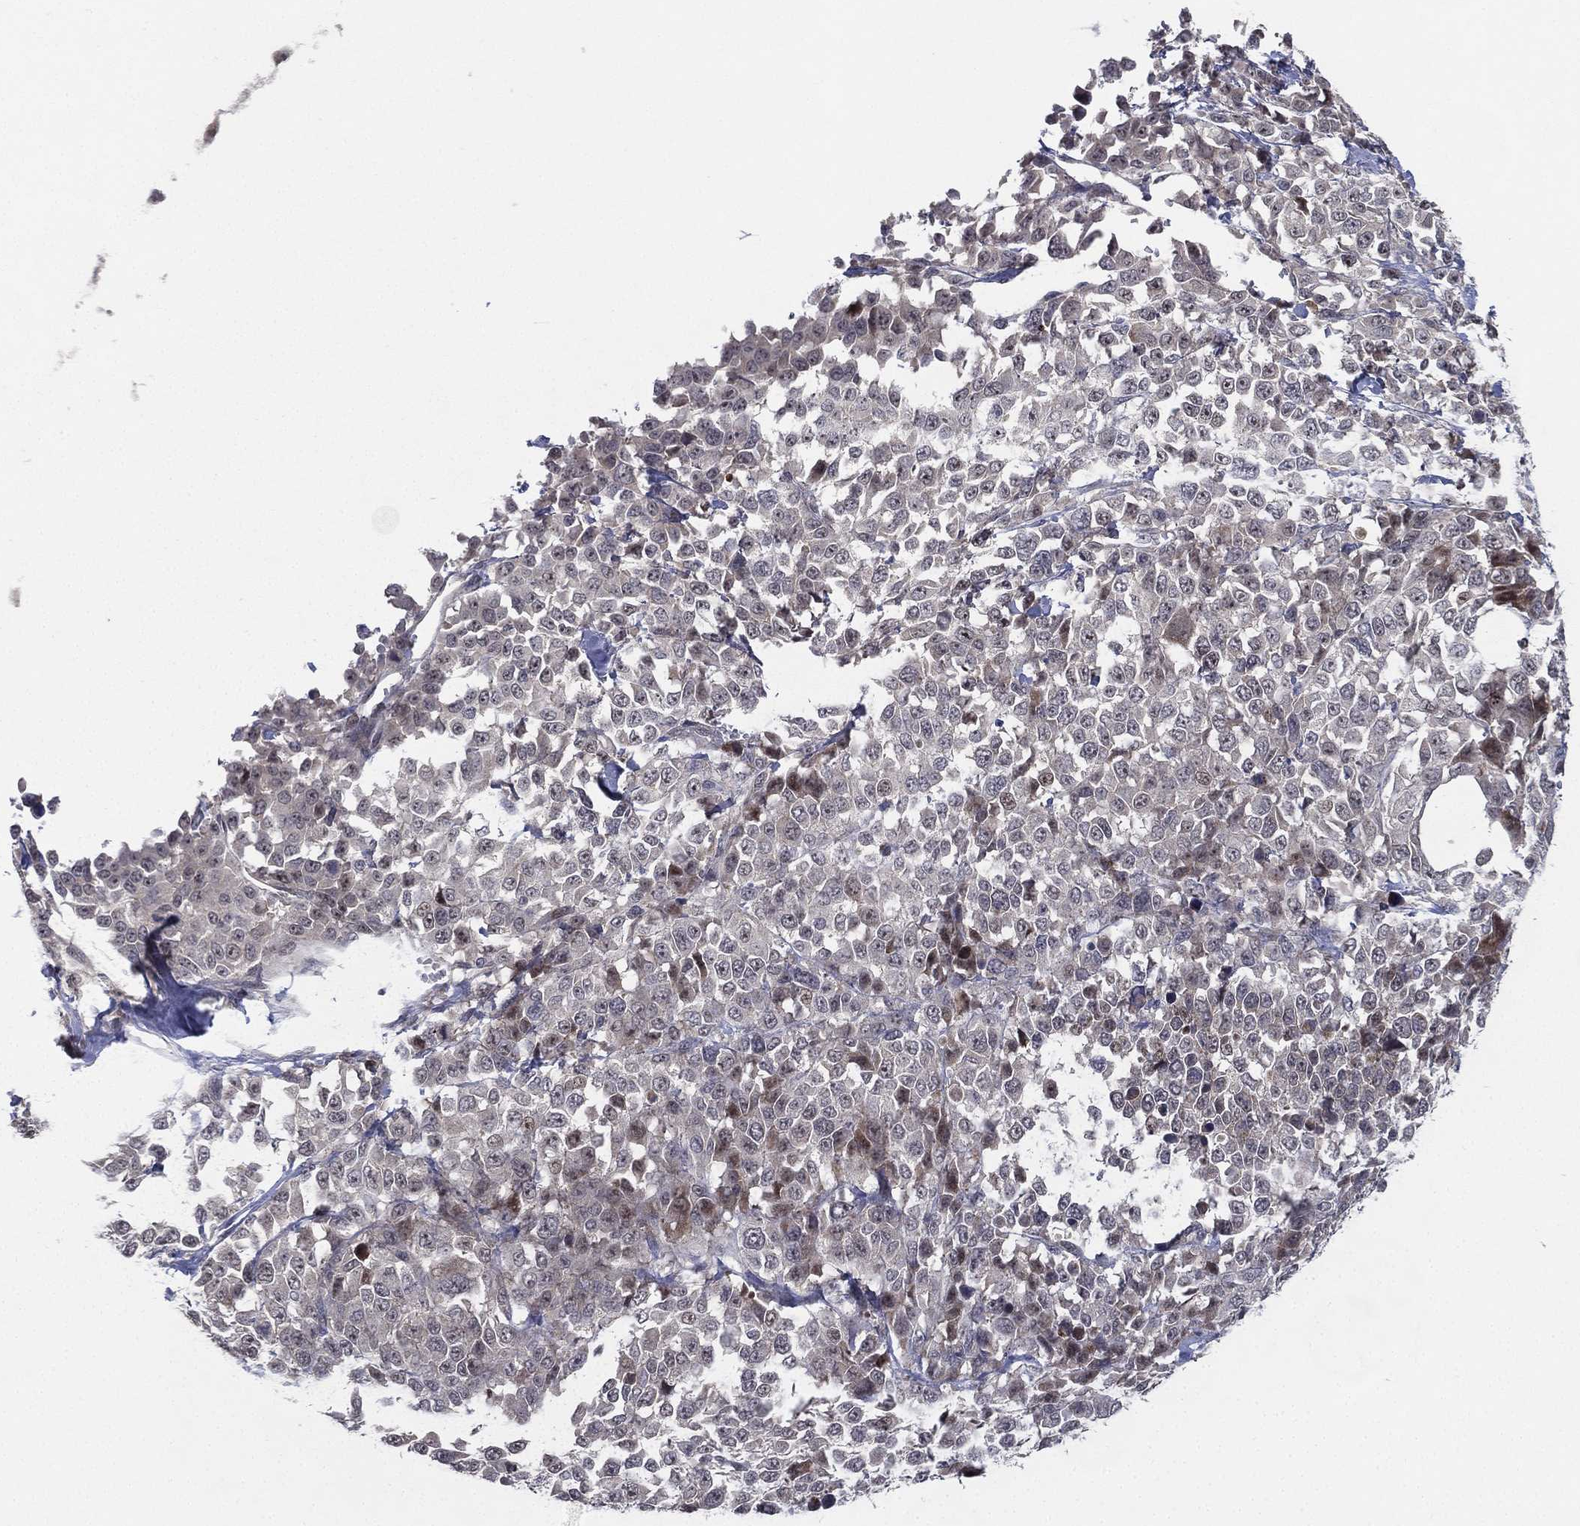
{"staining": {"intensity": "negative", "quantity": "none", "location": "none"}, "tissue": "melanoma", "cell_type": "Tumor cells", "image_type": "cancer", "snomed": [{"axis": "morphology", "description": "Malignant melanoma, Metastatic site"}, {"axis": "topography", "description": "Skin"}], "caption": "An image of malignant melanoma (metastatic site) stained for a protein exhibits no brown staining in tumor cells.", "gene": "KAT14", "patient": {"sex": "male", "age": 84}}